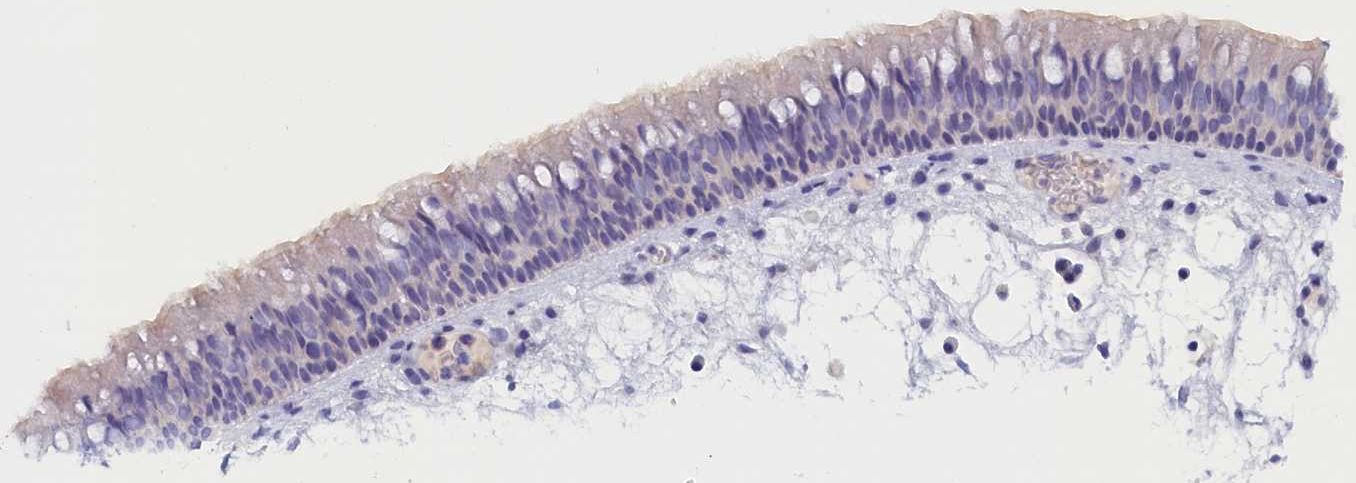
{"staining": {"intensity": "negative", "quantity": "none", "location": "none"}, "tissue": "nasopharynx", "cell_type": "Respiratory epithelial cells", "image_type": "normal", "snomed": [{"axis": "morphology", "description": "Normal tissue, NOS"}, {"axis": "morphology", "description": "Inflammation, NOS"}, {"axis": "morphology", "description": "Malignant melanoma, Metastatic site"}, {"axis": "topography", "description": "Nasopharynx"}], "caption": "DAB immunohistochemical staining of benign nasopharynx displays no significant positivity in respiratory epithelial cells. (DAB (3,3'-diaminobenzidine) immunohistochemistry visualized using brightfield microscopy, high magnification).", "gene": "ANKRD2", "patient": {"sex": "male", "age": 70}}